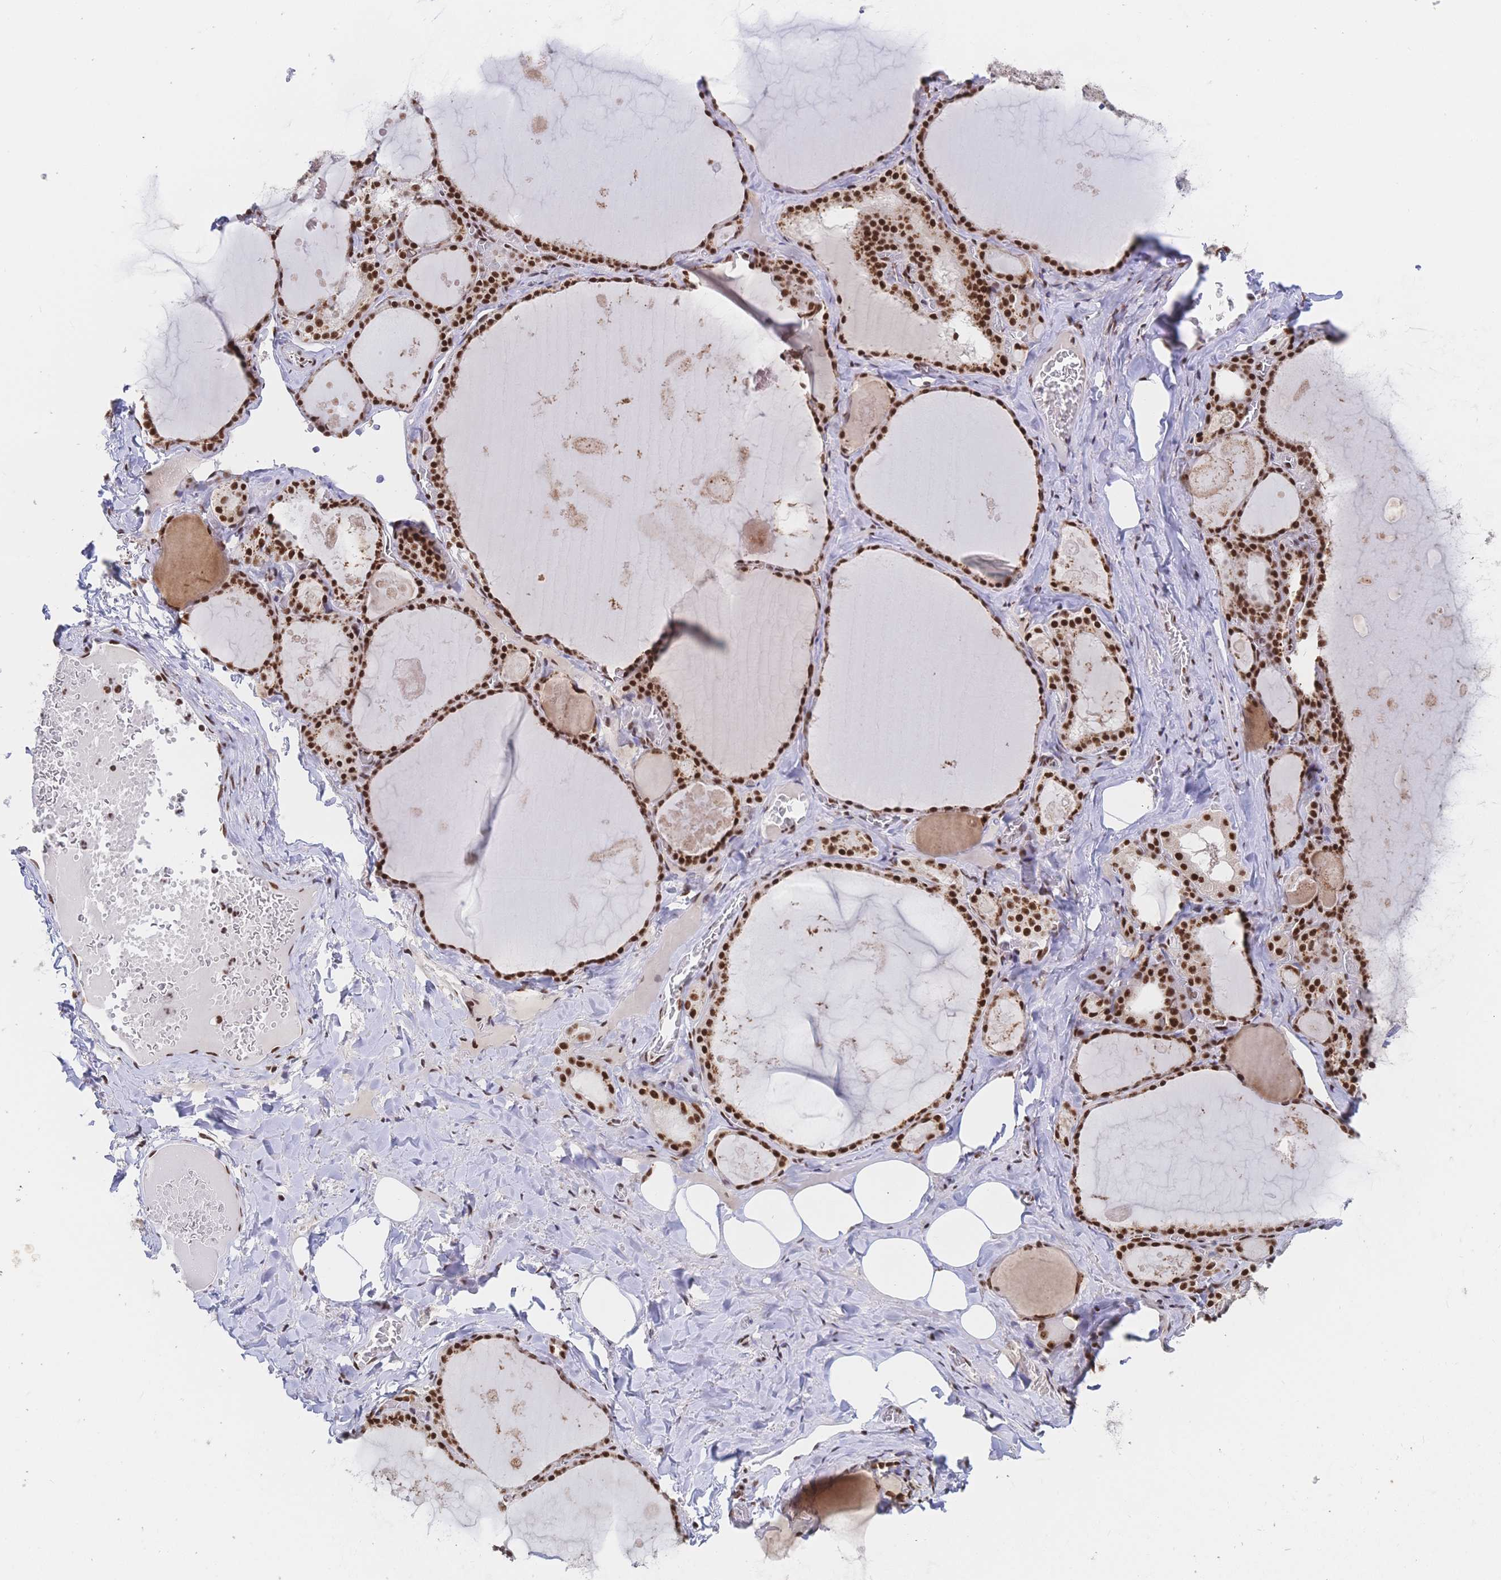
{"staining": {"intensity": "strong", "quantity": ">75%", "location": "nuclear"}, "tissue": "thyroid gland", "cell_type": "Glandular cells", "image_type": "normal", "snomed": [{"axis": "morphology", "description": "Normal tissue, NOS"}, {"axis": "topography", "description": "Thyroid gland"}], "caption": "Immunohistochemical staining of normal thyroid gland shows strong nuclear protein expression in about >75% of glandular cells. The staining was performed using DAB (3,3'-diaminobenzidine), with brown indicating positive protein expression. Nuclei are stained blue with hematoxylin.", "gene": "SRSF1", "patient": {"sex": "male", "age": 56}}